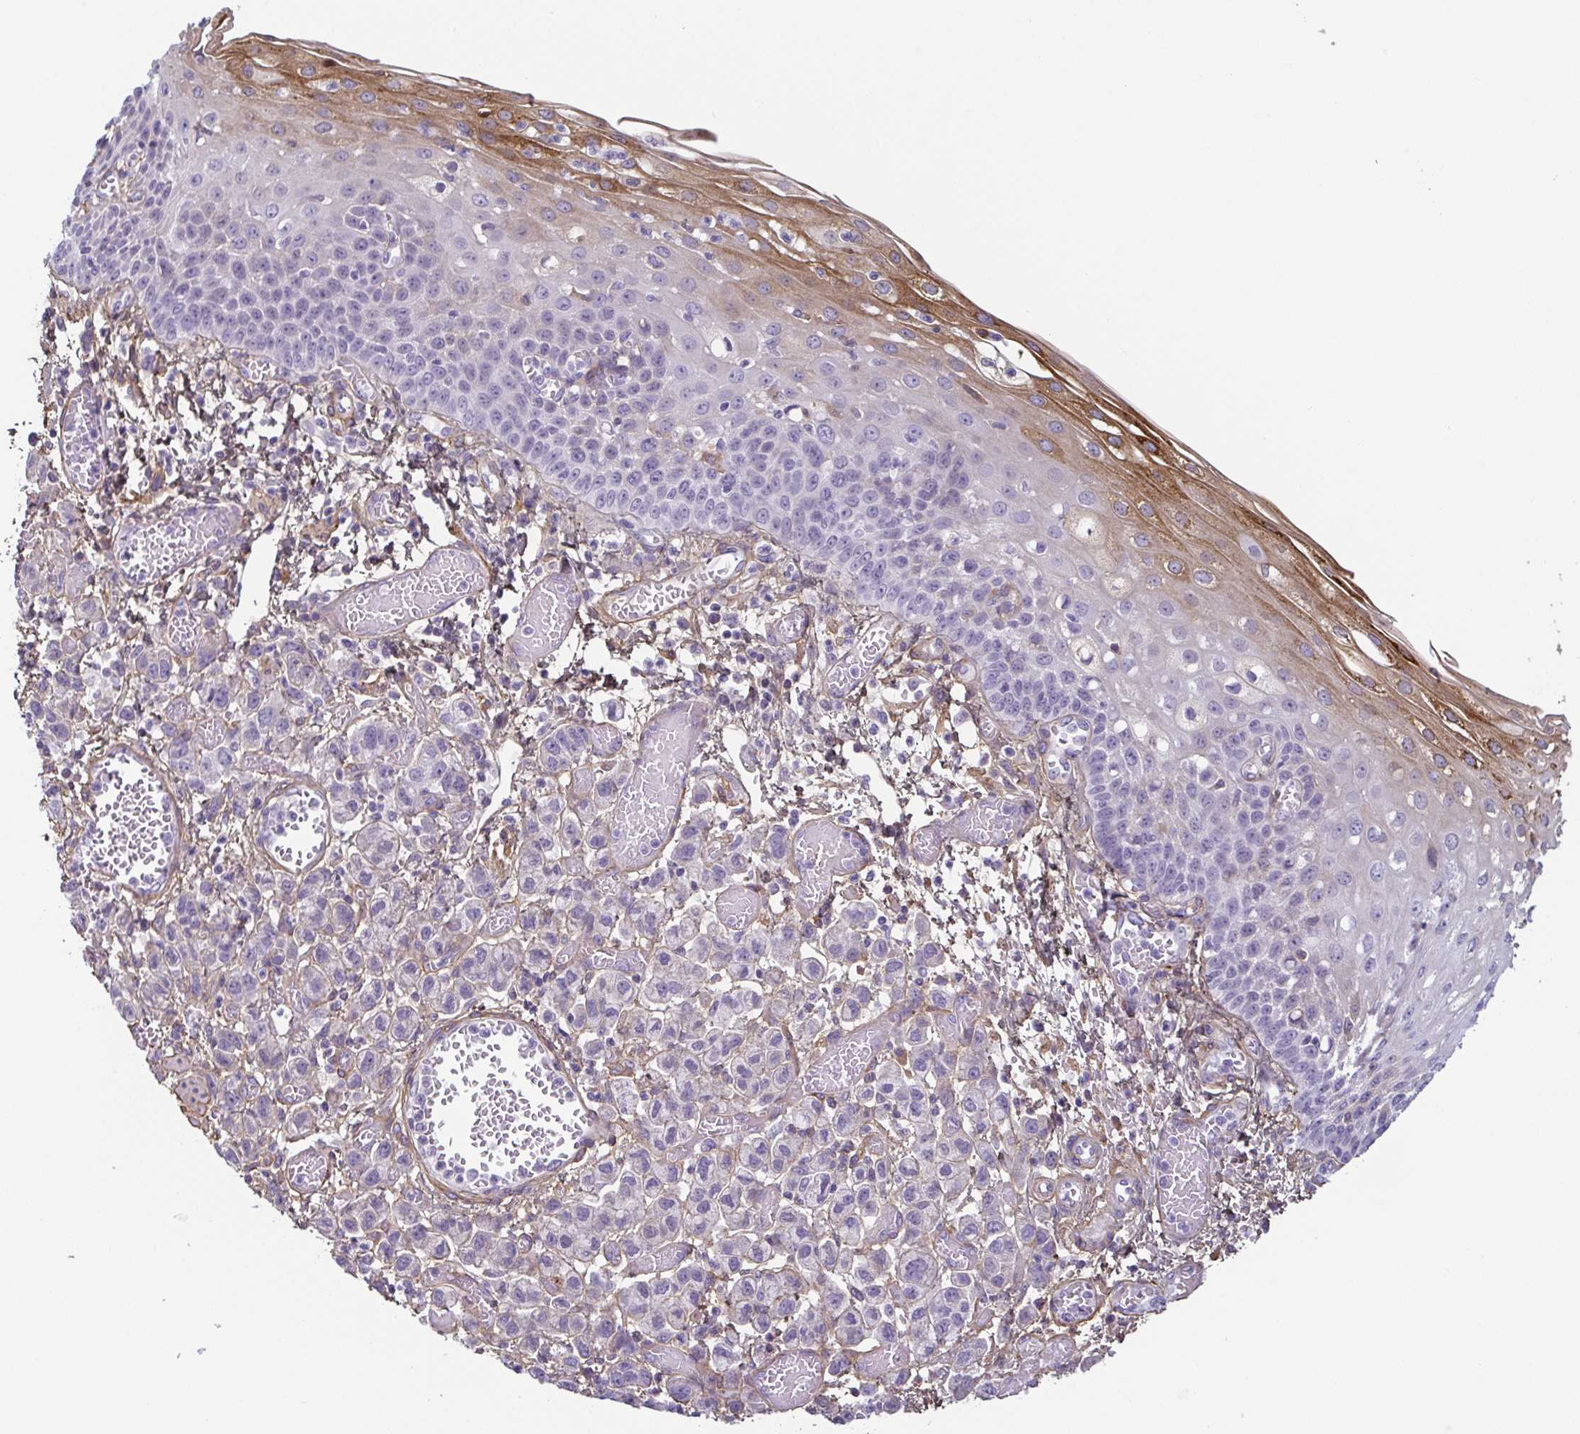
{"staining": {"intensity": "strong", "quantity": "<25%", "location": "cytoplasmic/membranous"}, "tissue": "esophagus", "cell_type": "Squamous epithelial cells", "image_type": "normal", "snomed": [{"axis": "morphology", "description": "Normal tissue, NOS"}, {"axis": "morphology", "description": "Adenocarcinoma, NOS"}, {"axis": "topography", "description": "Esophagus"}], "caption": "Immunohistochemistry (IHC) staining of unremarkable esophagus, which reveals medium levels of strong cytoplasmic/membranous positivity in approximately <25% of squamous epithelial cells indicating strong cytoplasmic/membranous protein positivity. The staining was performed using DAB (3,3'-diaminobenzidine) (brown) for protein detection and nuclei were counterstained in hematoxylin (blue).", "gene": "ECM1", "patient": {"sex": "male", "age": 81}}